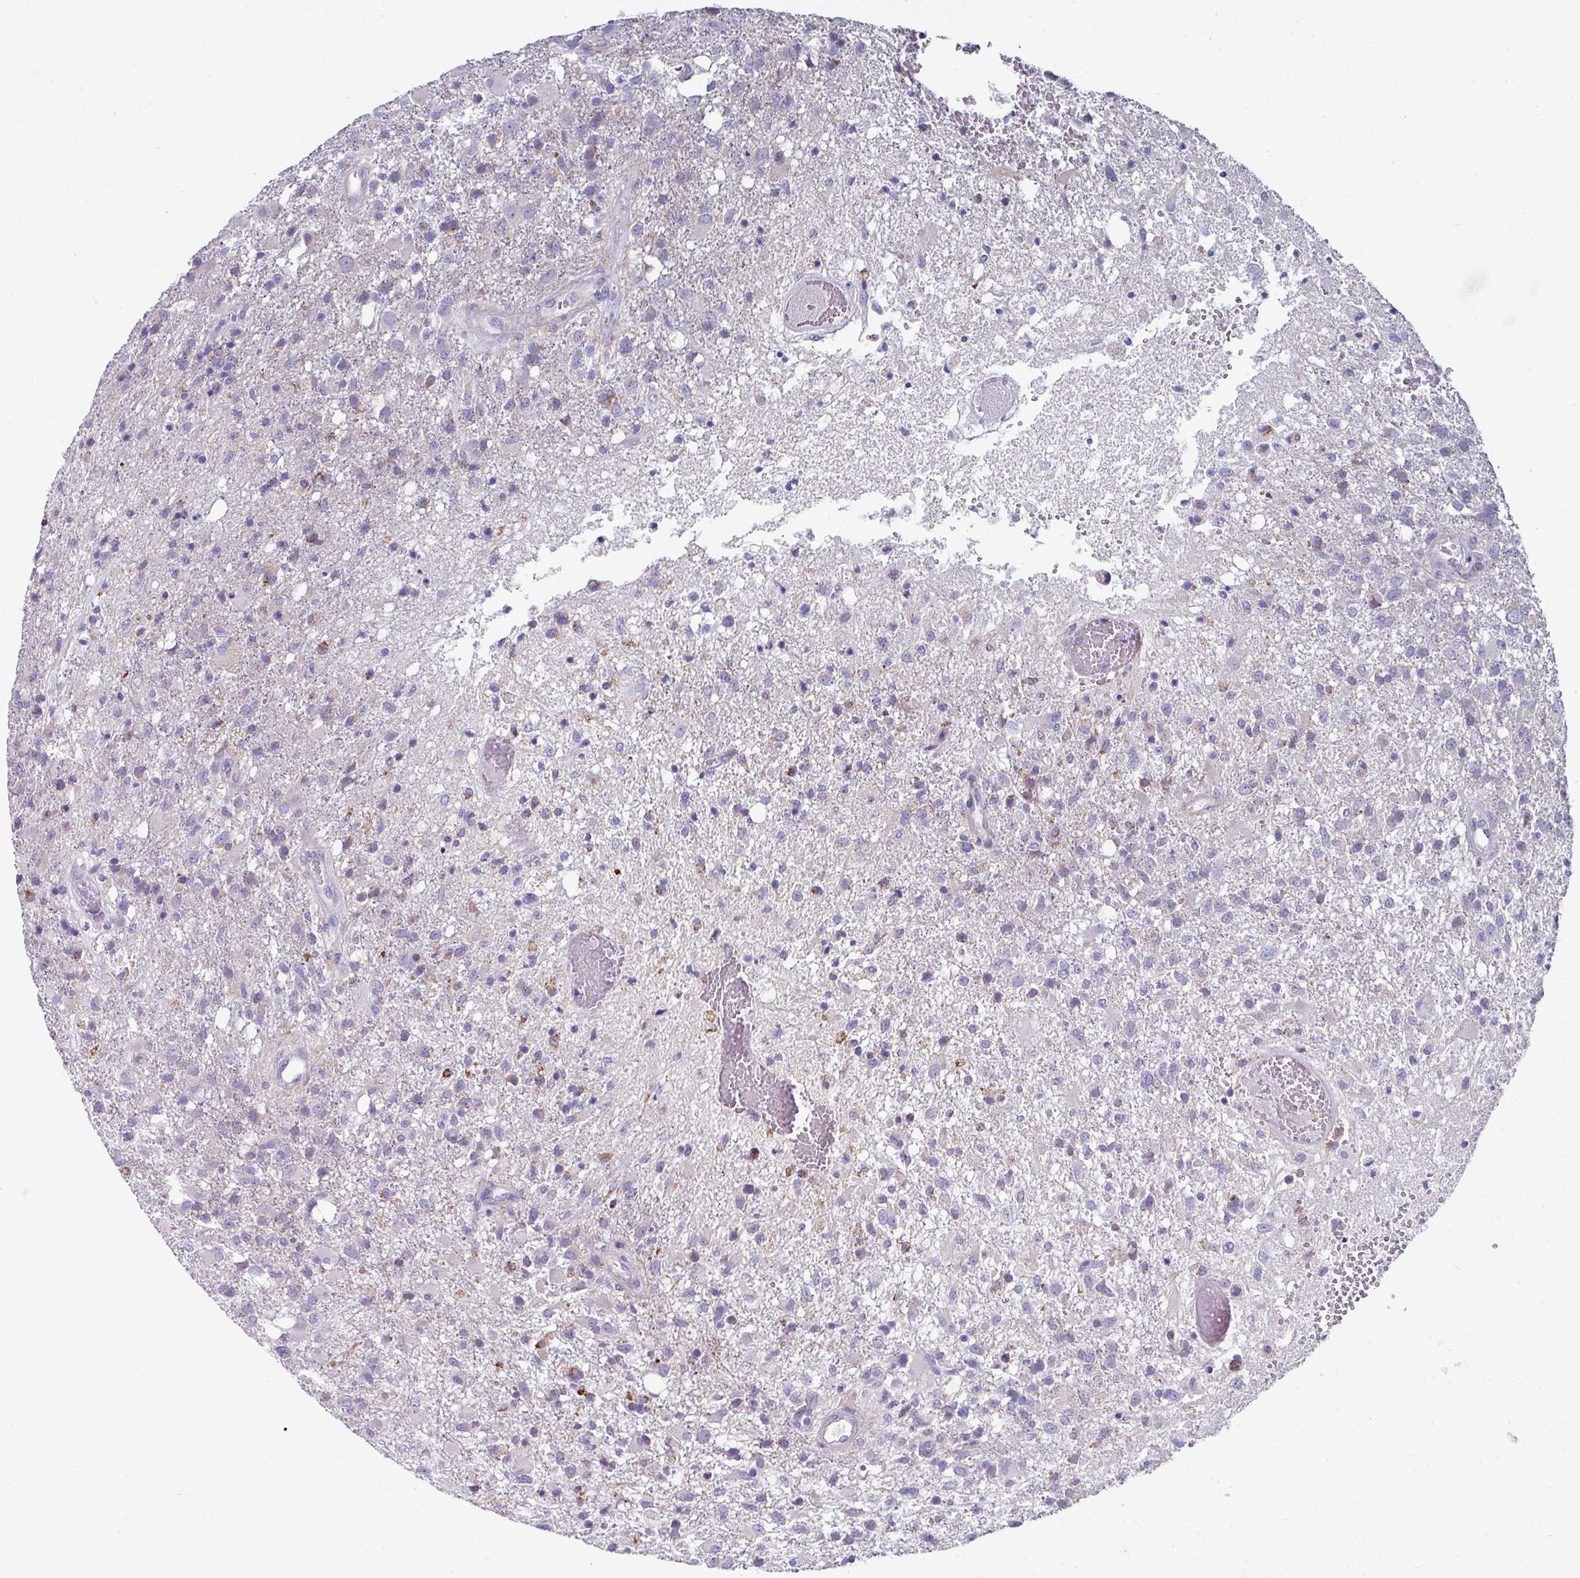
{"staining": {"intensity": "moderate", "quantity": "<25%", "location": "cytoplasmic/membranous"}, "tissue": "glioma", "cell_type": "Tumor cells", "image_type": "cancer", "snomed": [{"axis": "morphology", "description": "Glioma, malignant, High grade"}, {"axis": "topography", "description": "Brain"}], "caption": "A low amount of moderate cytoplasmic/membranous staining is present in about <25% of tumor cells in high-grade glioma (malignant) tissue. Nuclei are stained in blue.", "gene": "CLDN1", "patient": {"sex": "female", "age": 74}}